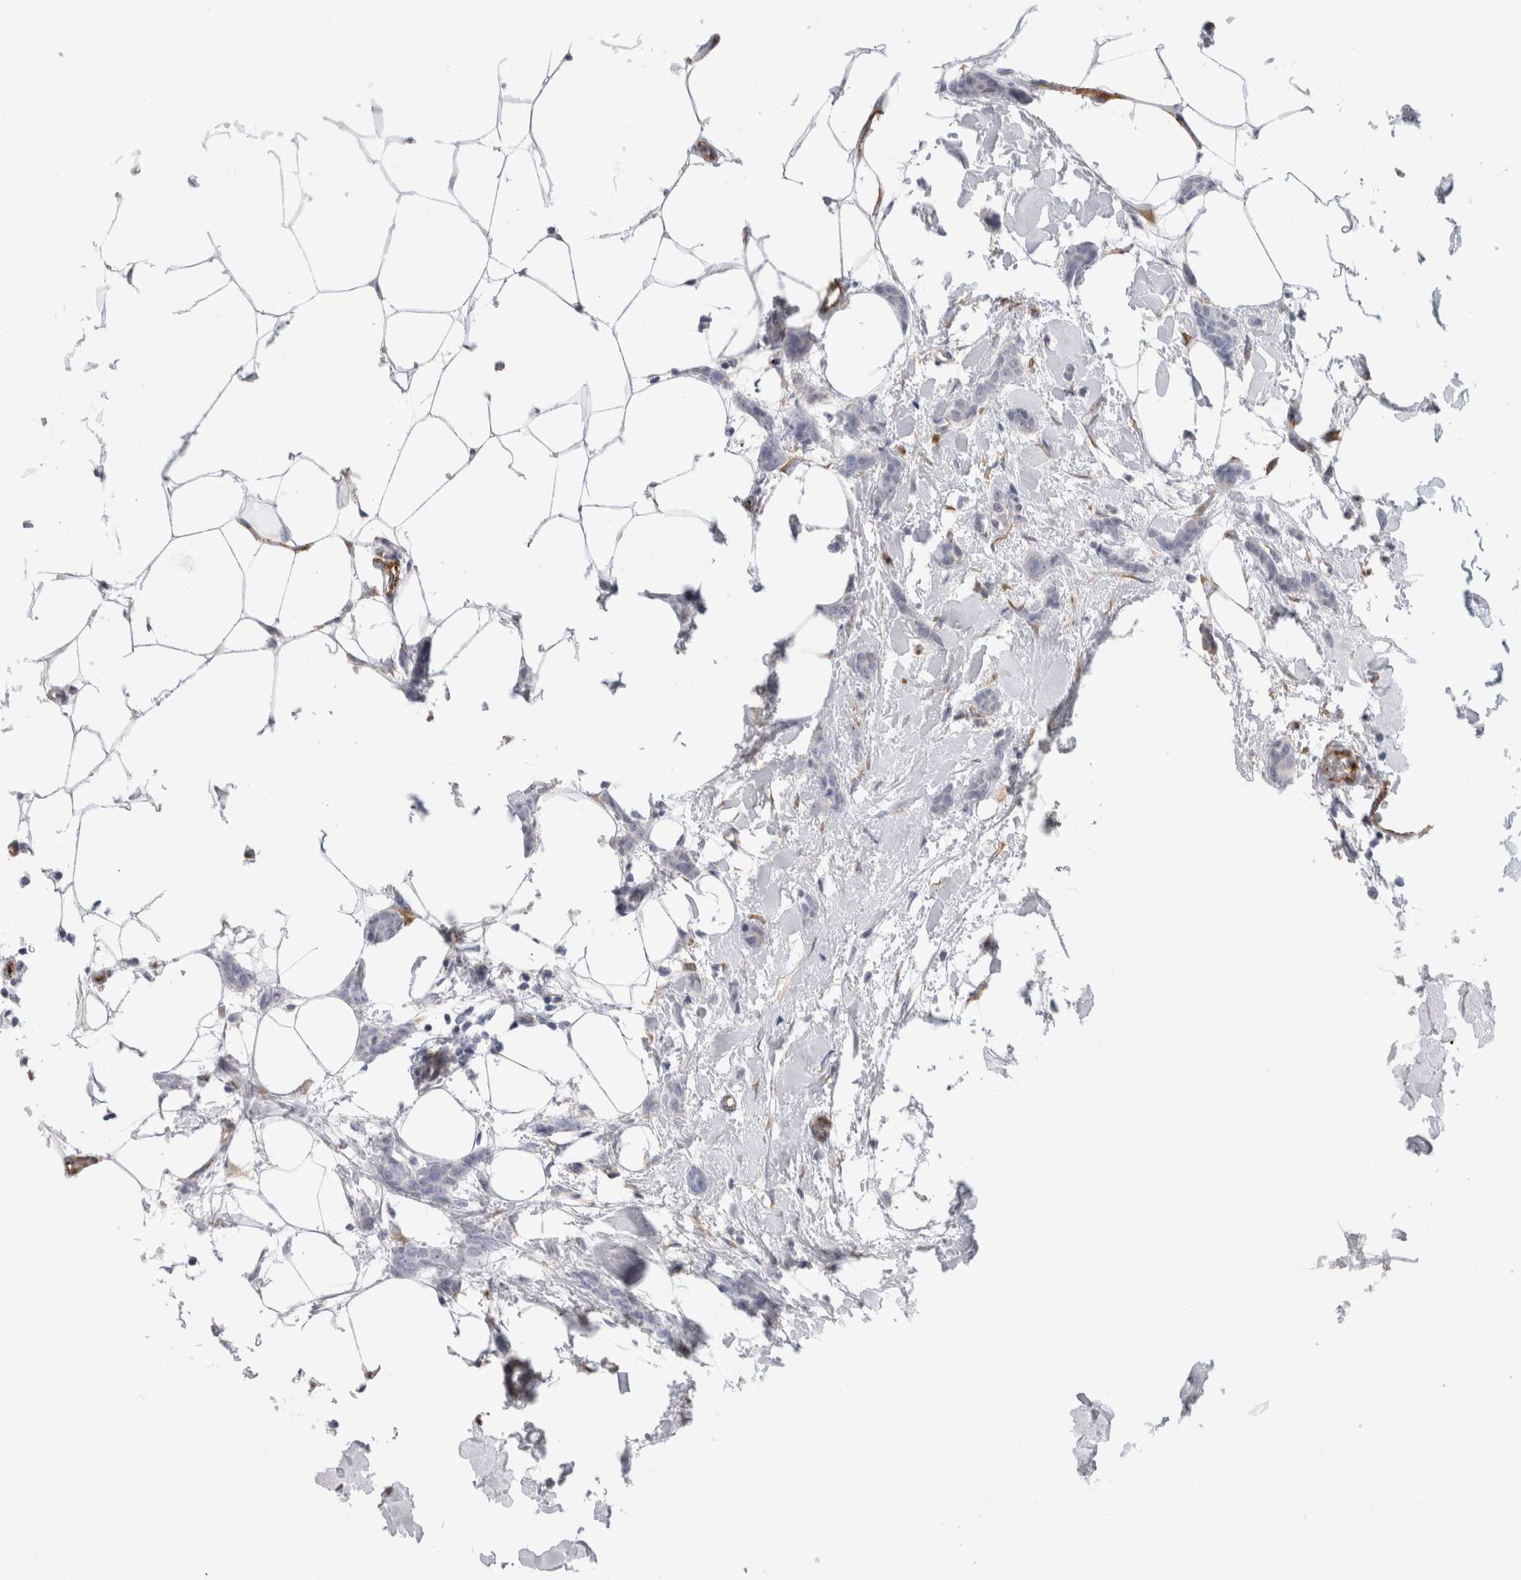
{"staining": {"intensity": "negative", "quantity": "none", "location": "none"}, "tissue": "breast cancer", "cell_type": "Tumor cells", "image_type": "cancer", "snomed": [{"axis": "morphology", "description": "Lobular carcinoma"}, {"axis": "topography", "description": "Skin"}, {"axis": "topography", "description": "Breast"}], "caption": "Tumor cells show no significant positivity in breast cancer (lobular carcinoma).", "gene": "CNPY4", "patient": {"sex": "female", "age": 46}}